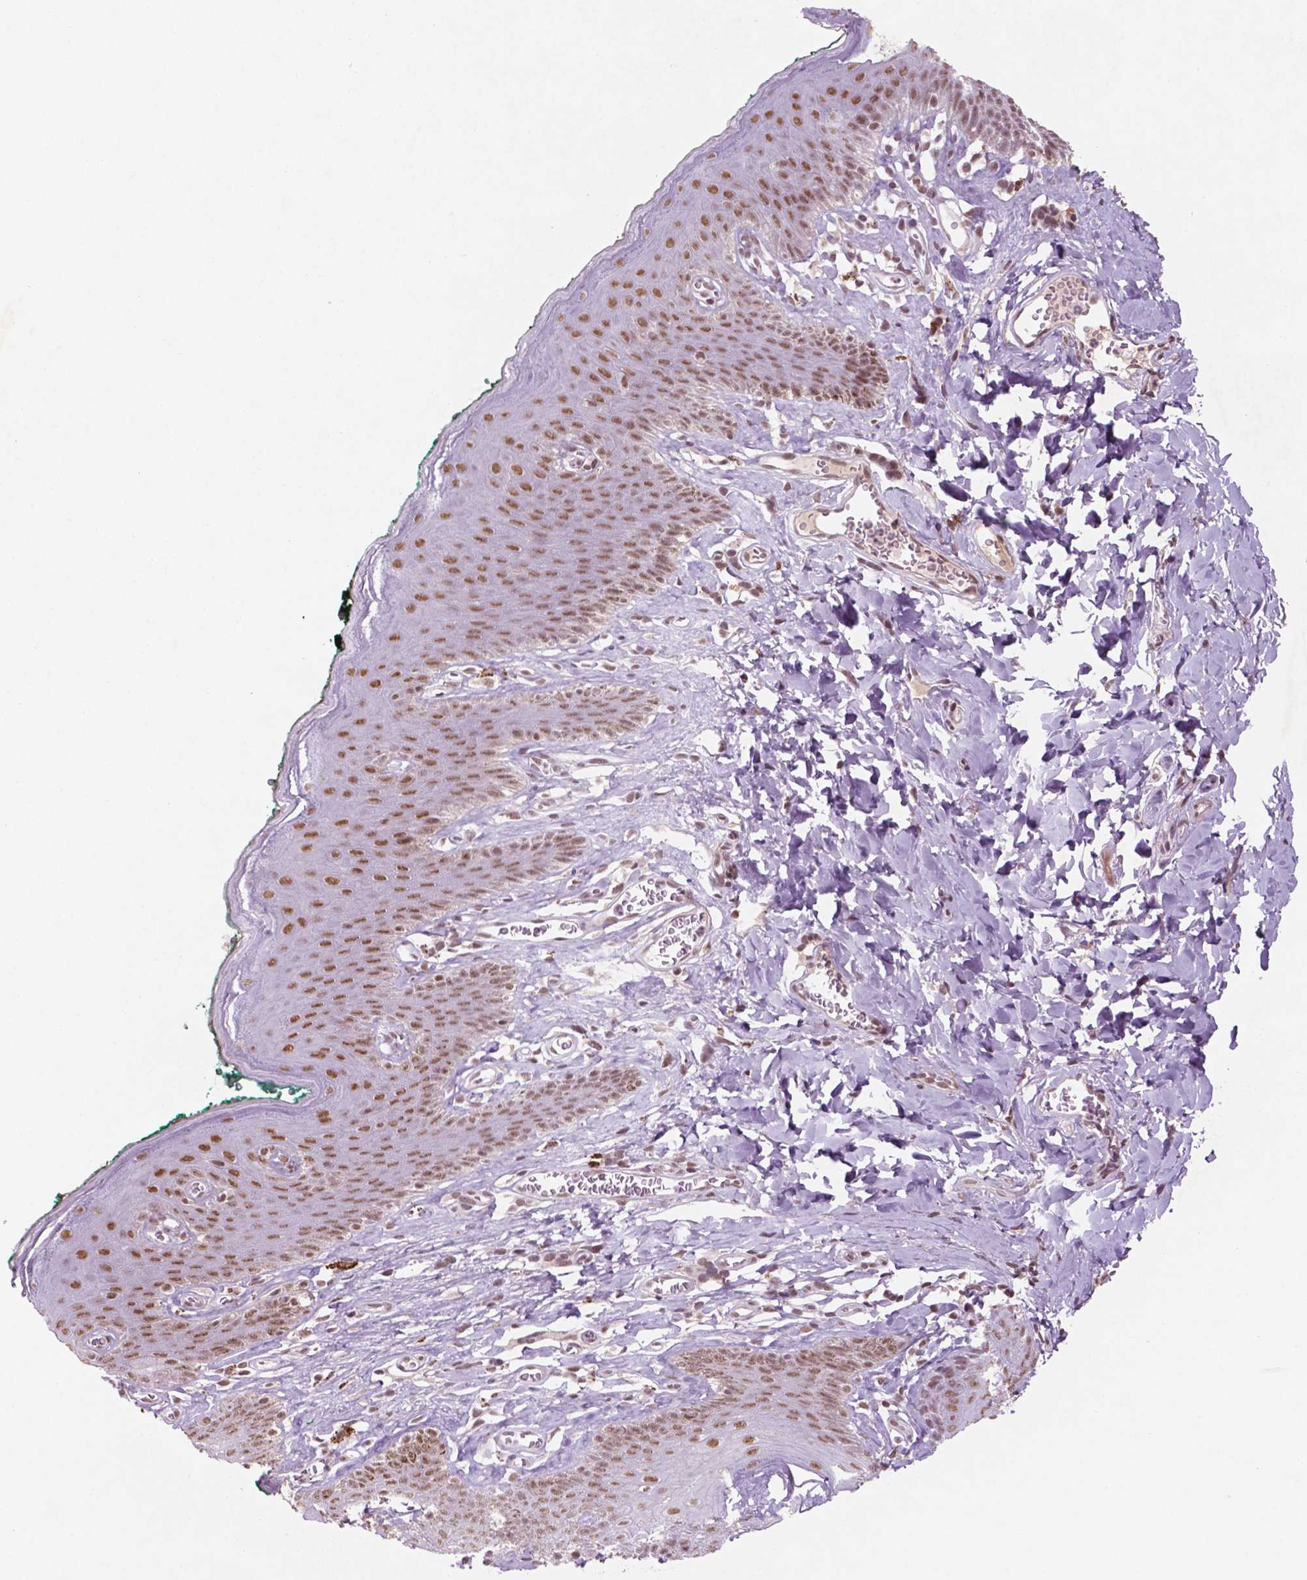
{"staining": {"intensity": "moderate", "quantity": ">75%", "location": "nuclear"}, "tissue": "skin", "cell_type": "Epidermal cells", "image_type": "normal", "snomed": [{"axis": "morphology", "description": "Normal tissue, NOS"}, {"axis": "topography", "description": "Vulva"}, {"axis": "topography", "description": "Peripheral nerve tissue"}], "caption": "Protein expression by immunohistochemistry (IHC) displays moderate nuclear staining in approximately >75% of epidermal cells in unremarkable skin. The staining is performed using DAB (3,3'-diaminobenzidine) brown chromogen to label protein expression. The nuclei are counter-stained blue using hematoxylin.", "gene": "CTR9", "patient": {"sex": "female", "age": 66}}